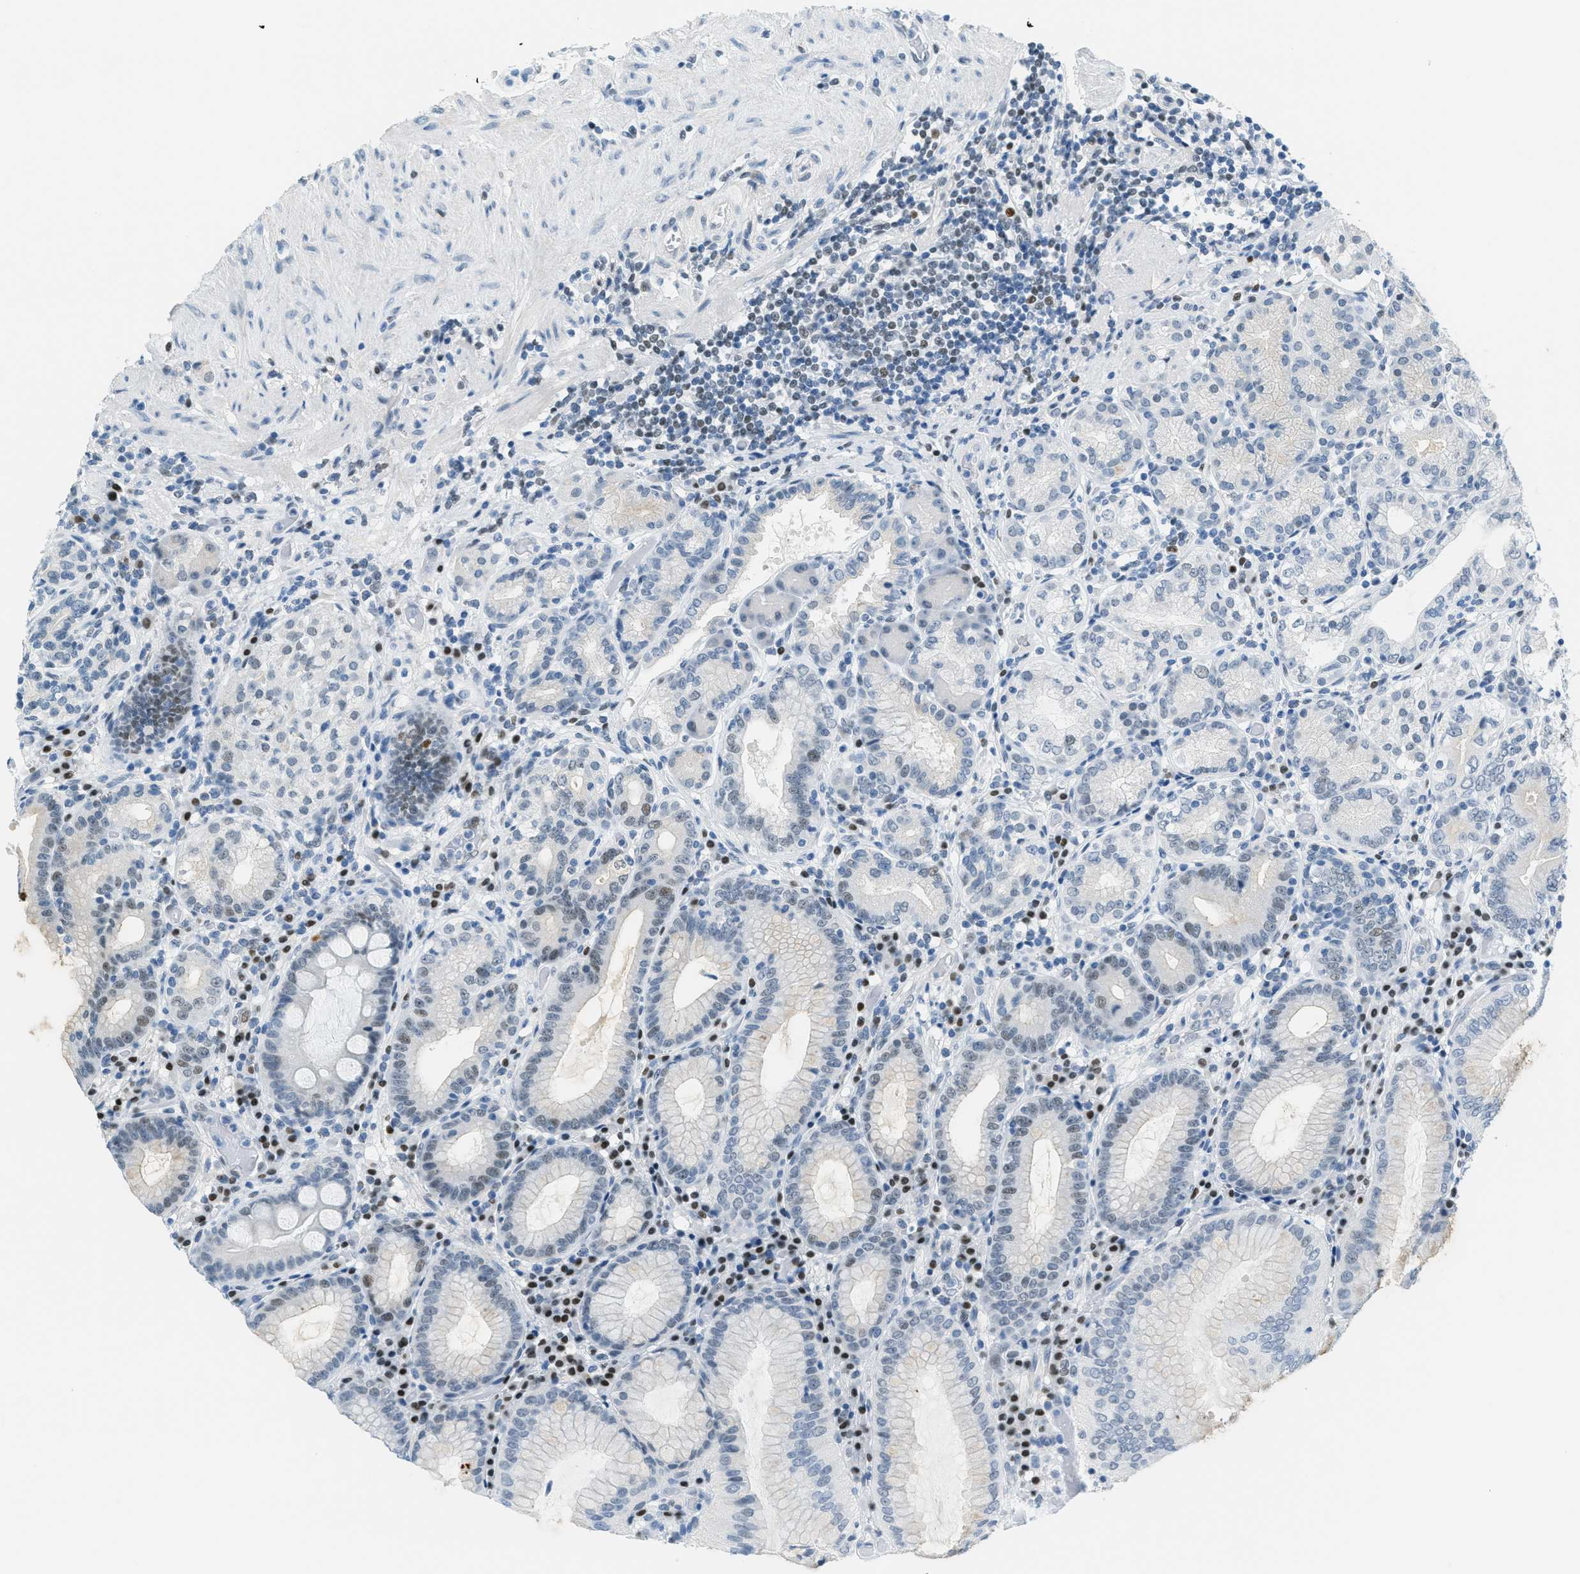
{"staining": {"intensity": "negative", "quantity": "none", "location": "none"}, "tissue": "stomach", "cell_type": "Glandular cells", "image_type": "normal", "snomed": [{"axis": "morphology", "description": "Normal tissue, NOS"}, {"axis": "topography", "description": "Stomach, lower"}], "caption": "Immunohistochemistry of benign human stomach exhibits no expression in glandular cells.", "gene": "TCF3", "patient": {"sex": "female", "age": 76}}